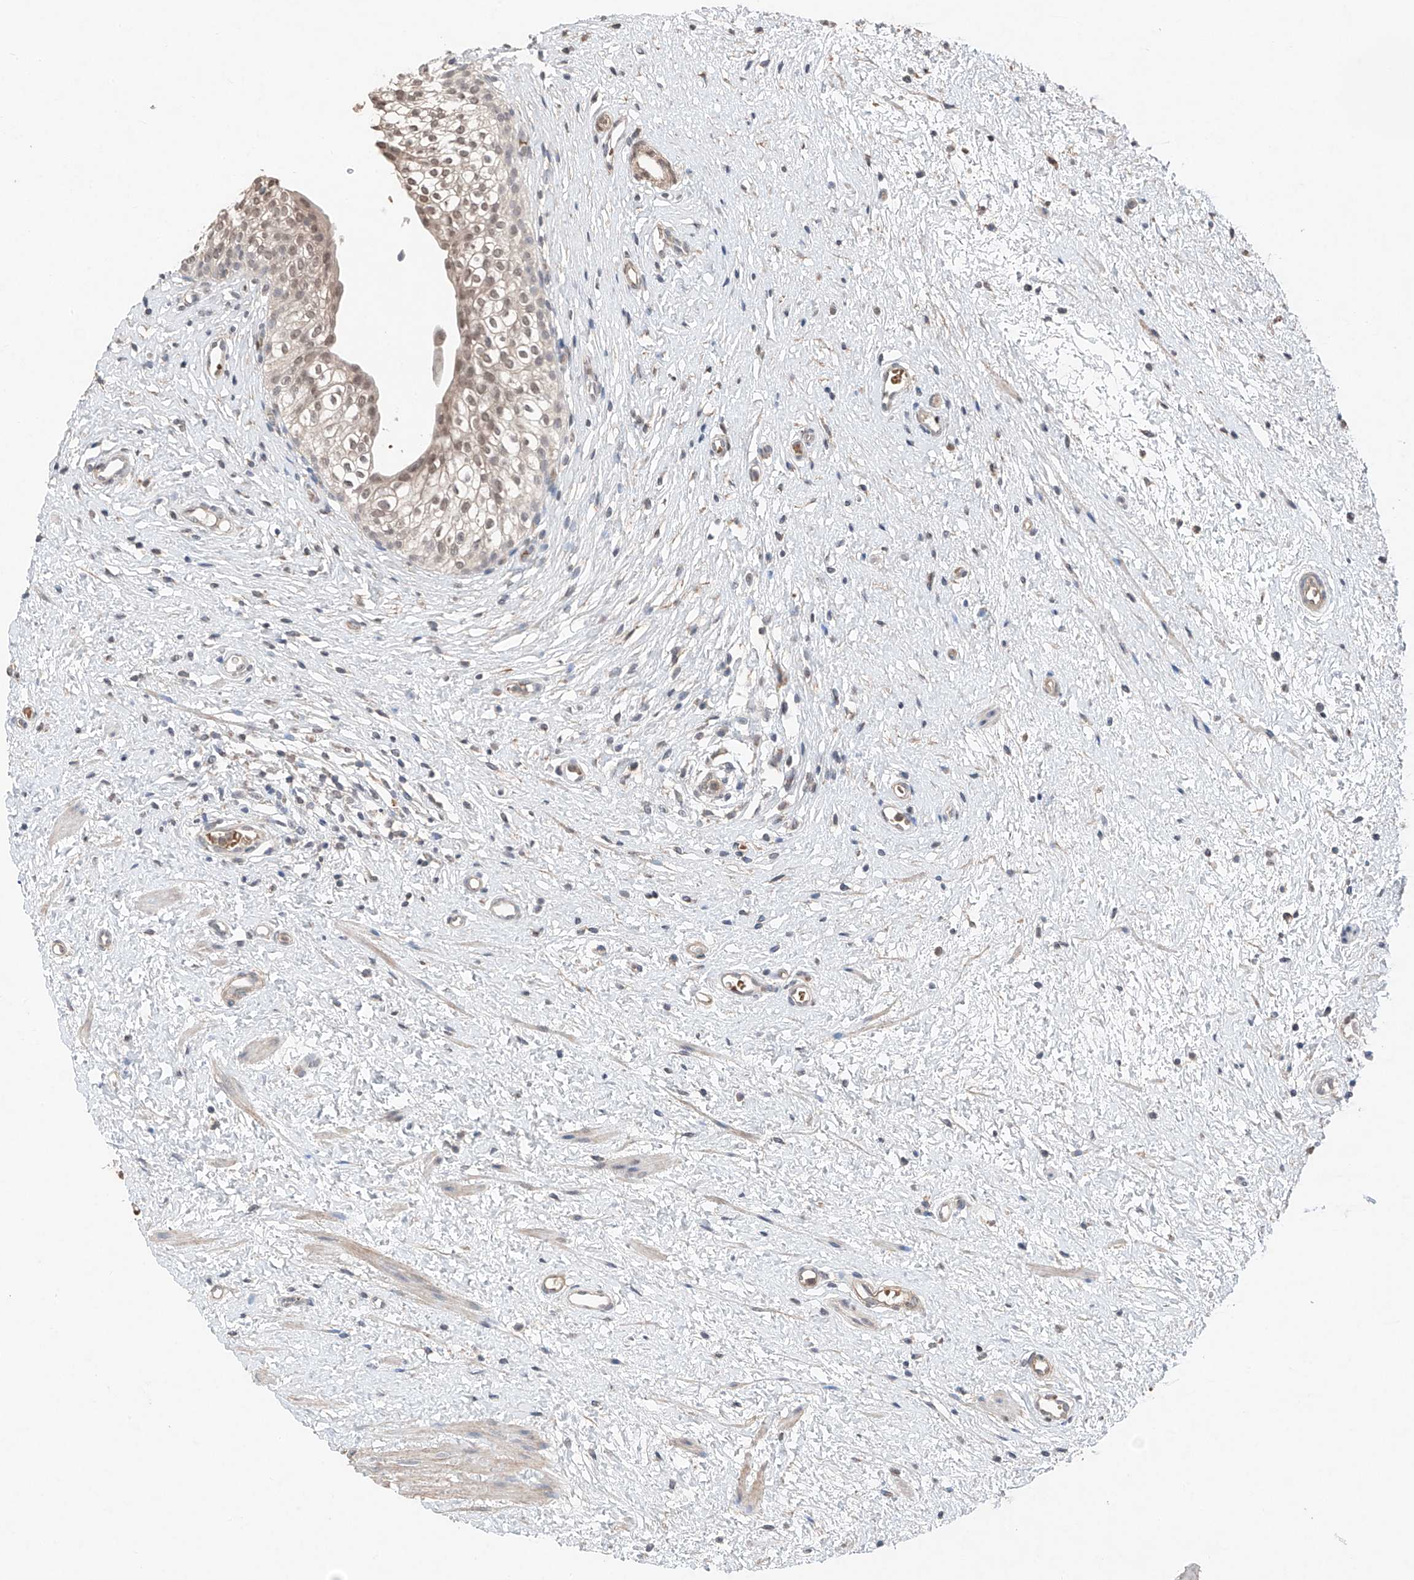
{"staining": {"intensity": "moderate", "quantity": "25%-75%", "location": "nuclear"}, "tissue": "urinary bladder", "cell_type": "Urothelial cells", "image_type": "normal", "snomed": [{"axis": "morphology", "description": "Normal tissue, NOS"}, {"axis": "topography", "description": "Urinary bladder"}], "caption": "The photomicrograph displays staining of unremarkable urinary bladder, revealing moderate nuclear protein staining (brown color) within urothelial cells.", "gene": "TBX4", "patient": {"sex": "male", "age": 1}}